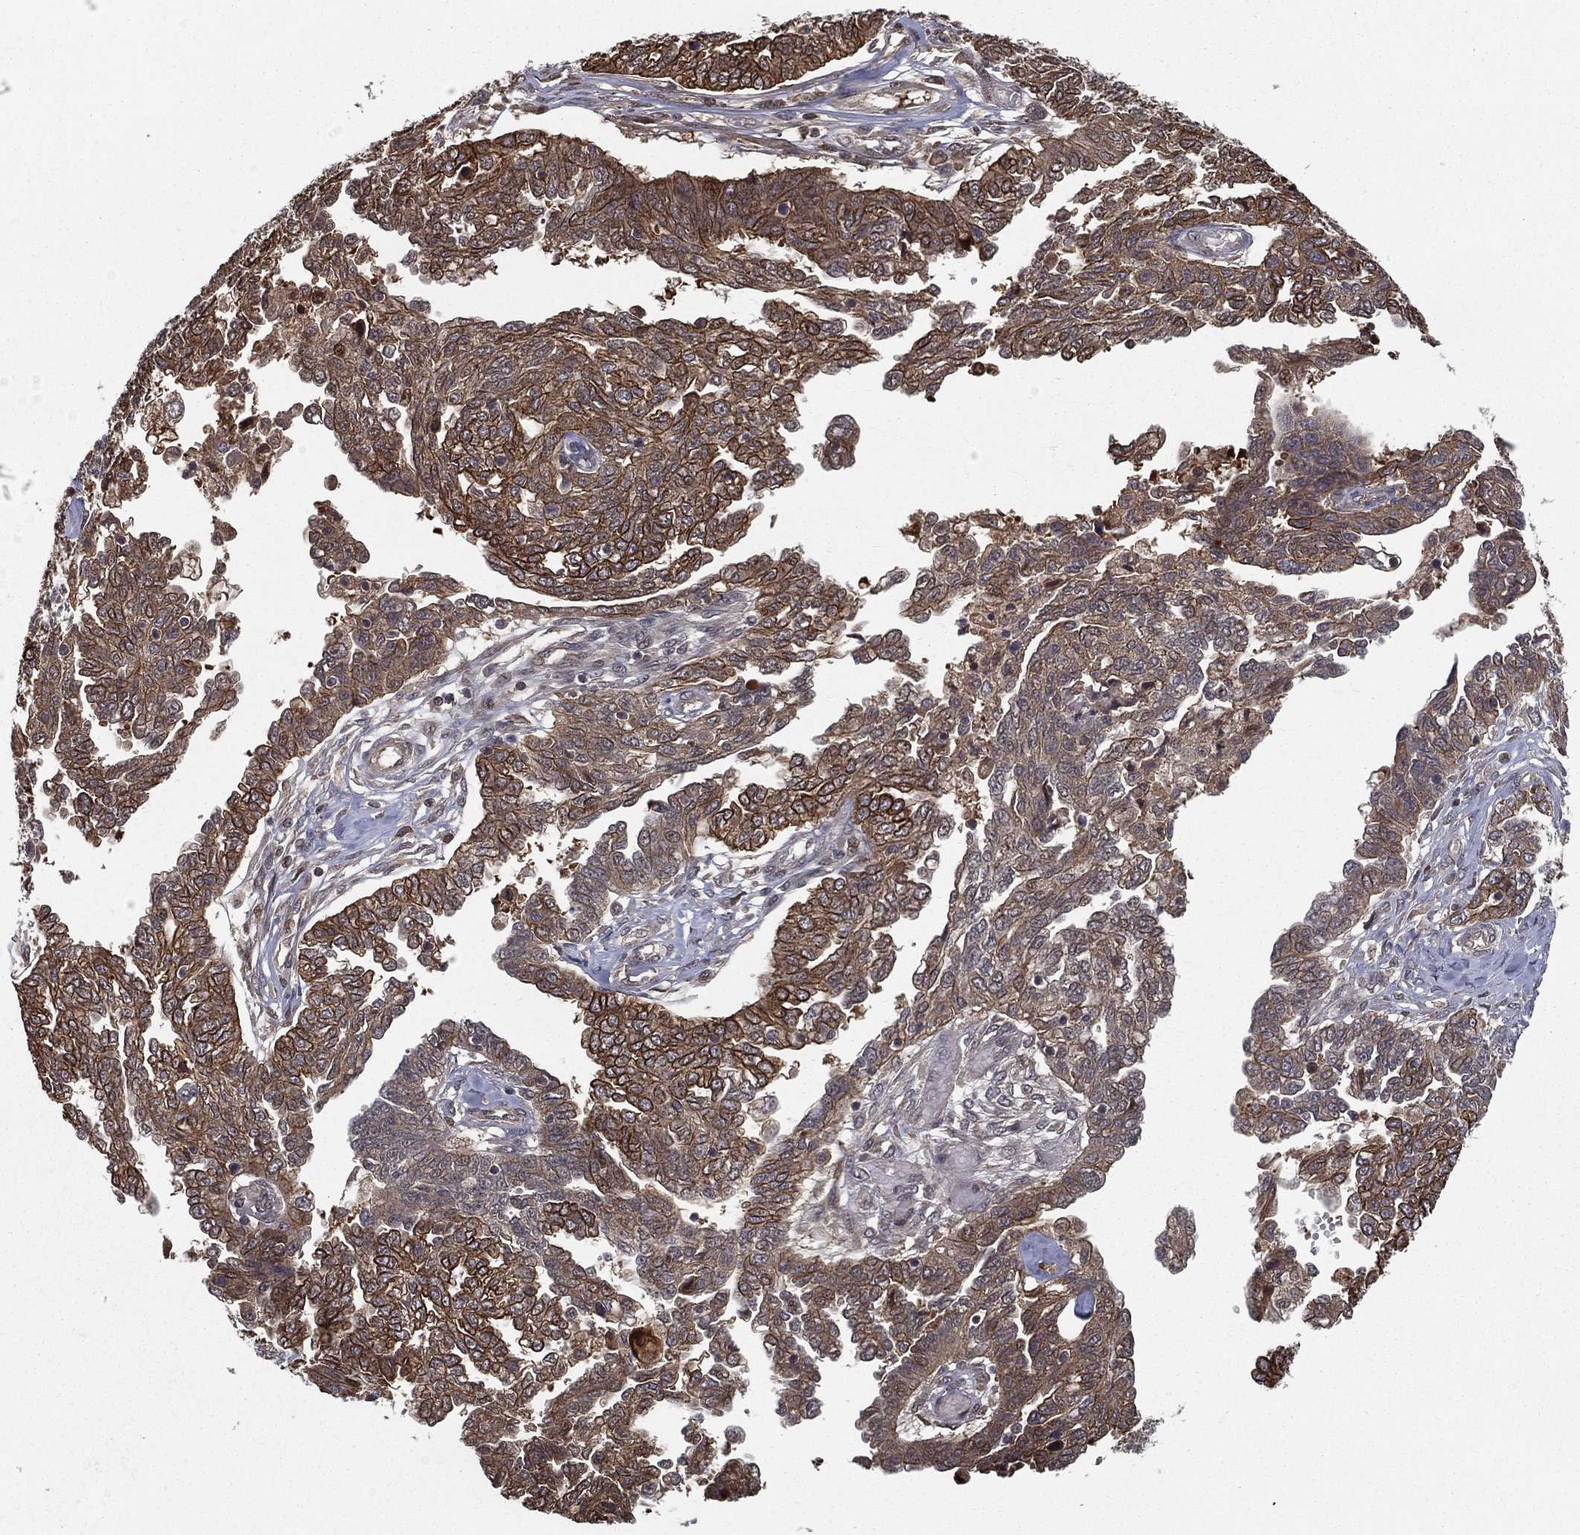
{"staining": {"intensity": "strong", "quantity": "25%-75%", "location": "cytoplasmic/membranous"}, "tissue": "ovarian cancer", "cell_type": "Tumor cells", "image_type": "cancer", "snomed": [{"axis": "morphology", "description": "Cystadenocarcinoma, serous, NOS"}, {"axis": "topography", "description": "Ovary"}], "caption": "Protein expression analysis of human ovarian serous cystadenocarcinoma reveals strong cytoplasmic/membranous expression in about 25%-75% of tumor cells.", "gene": "SLC6A6", "patient": {"sex": "female", "age": 67}}